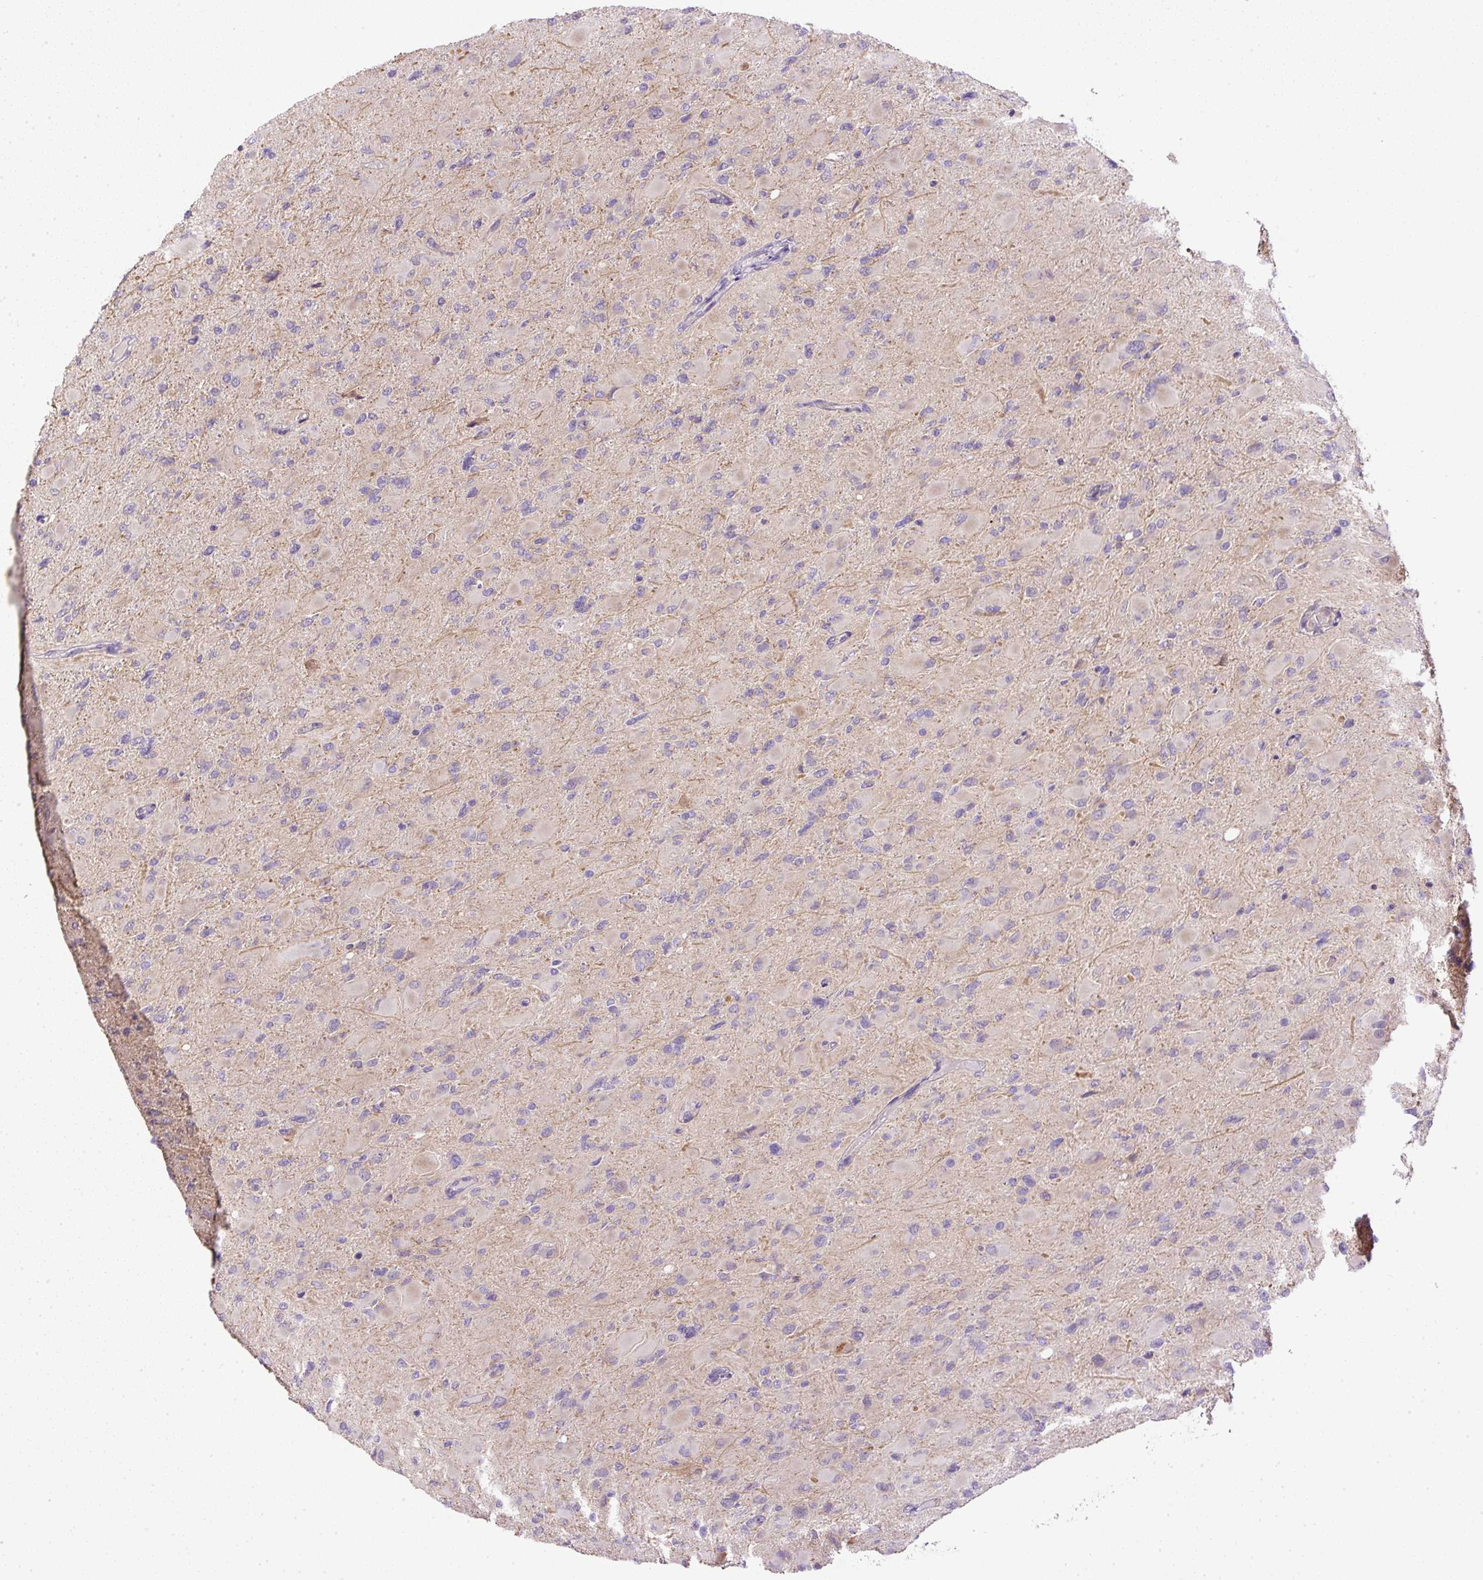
{"staining": {"intensity": "negative", "quantity": "none", "location": "none"}, "tissue": "glioma", "cell_type": "Tumor cells", "image_type": "cancer", "snomed": [{"axis": "morphology", "description": "Glioma, malignant, High grade"}, {"axis": "topography", "description": "Cerebral cortex"}], "caption": "The histopathology image demonstrates no significant positivity in tumor cells of malignant glioma (high-grade). The staining is performed using DAB brown chromogen with nuclei counter-stained in using hematoxylin.", "gene": "DAPK1", "patient": {"sex": "female", "age": 36}}